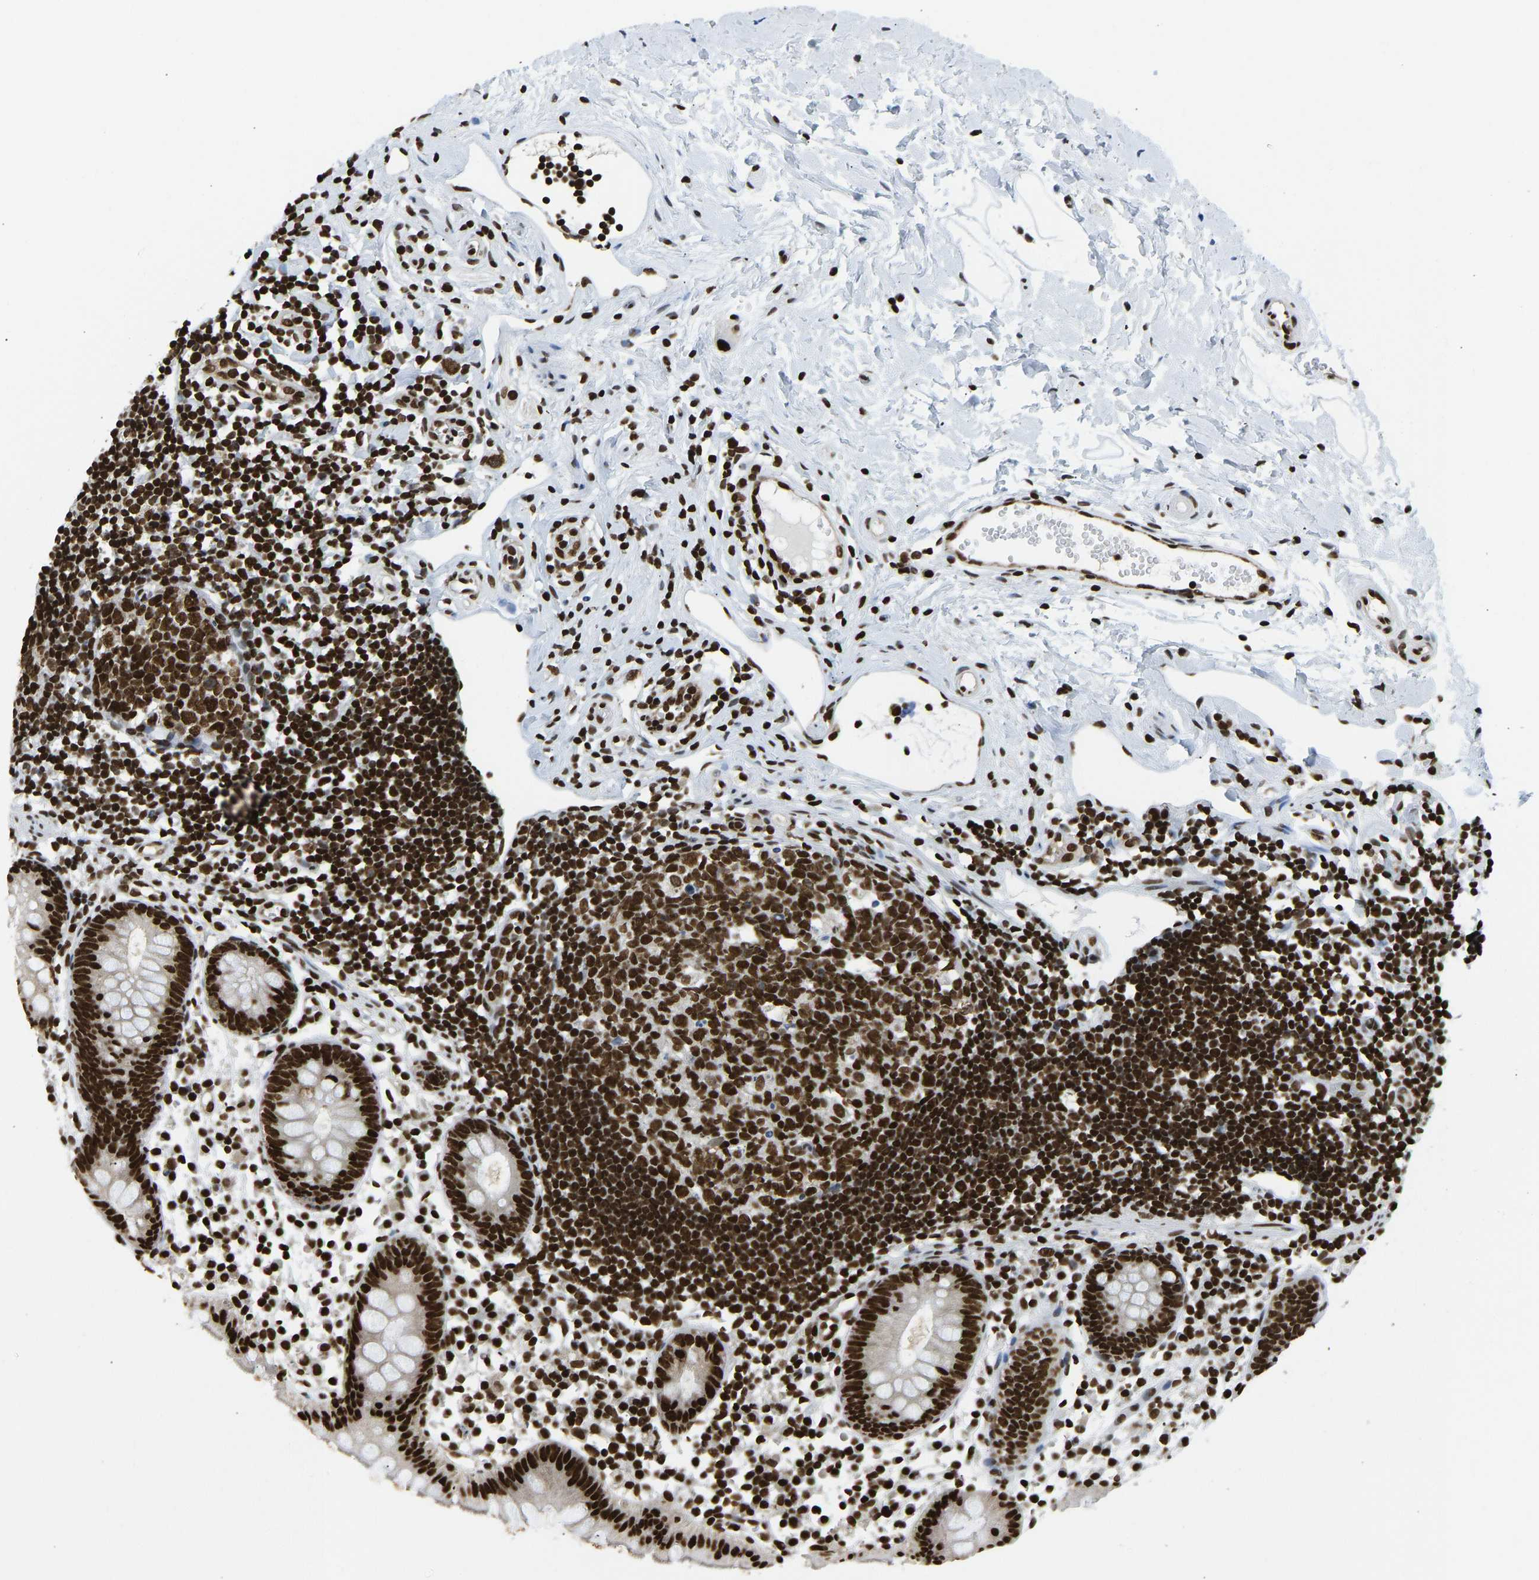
{"staining": {"intensity": "strong", "quantity": ">75%", "location": "nuclear"}, "tissue": "appendix", "cell_type": "Glandular cells", "image_type": "normal", "snomed": [{"axis": "morphology", "description": "Normal tissue, NOS"}, {"axis": "topography", "description": "Appendix"}], "caption": "Normal appendix demonstrates strong nuclear staining in about >75% of glandular cells (brown staining indicates protein expression, while blue staining denotes nuclei)..", "gene": "ZSCAN20", "patient": {"sex": "female", "age": 20}}